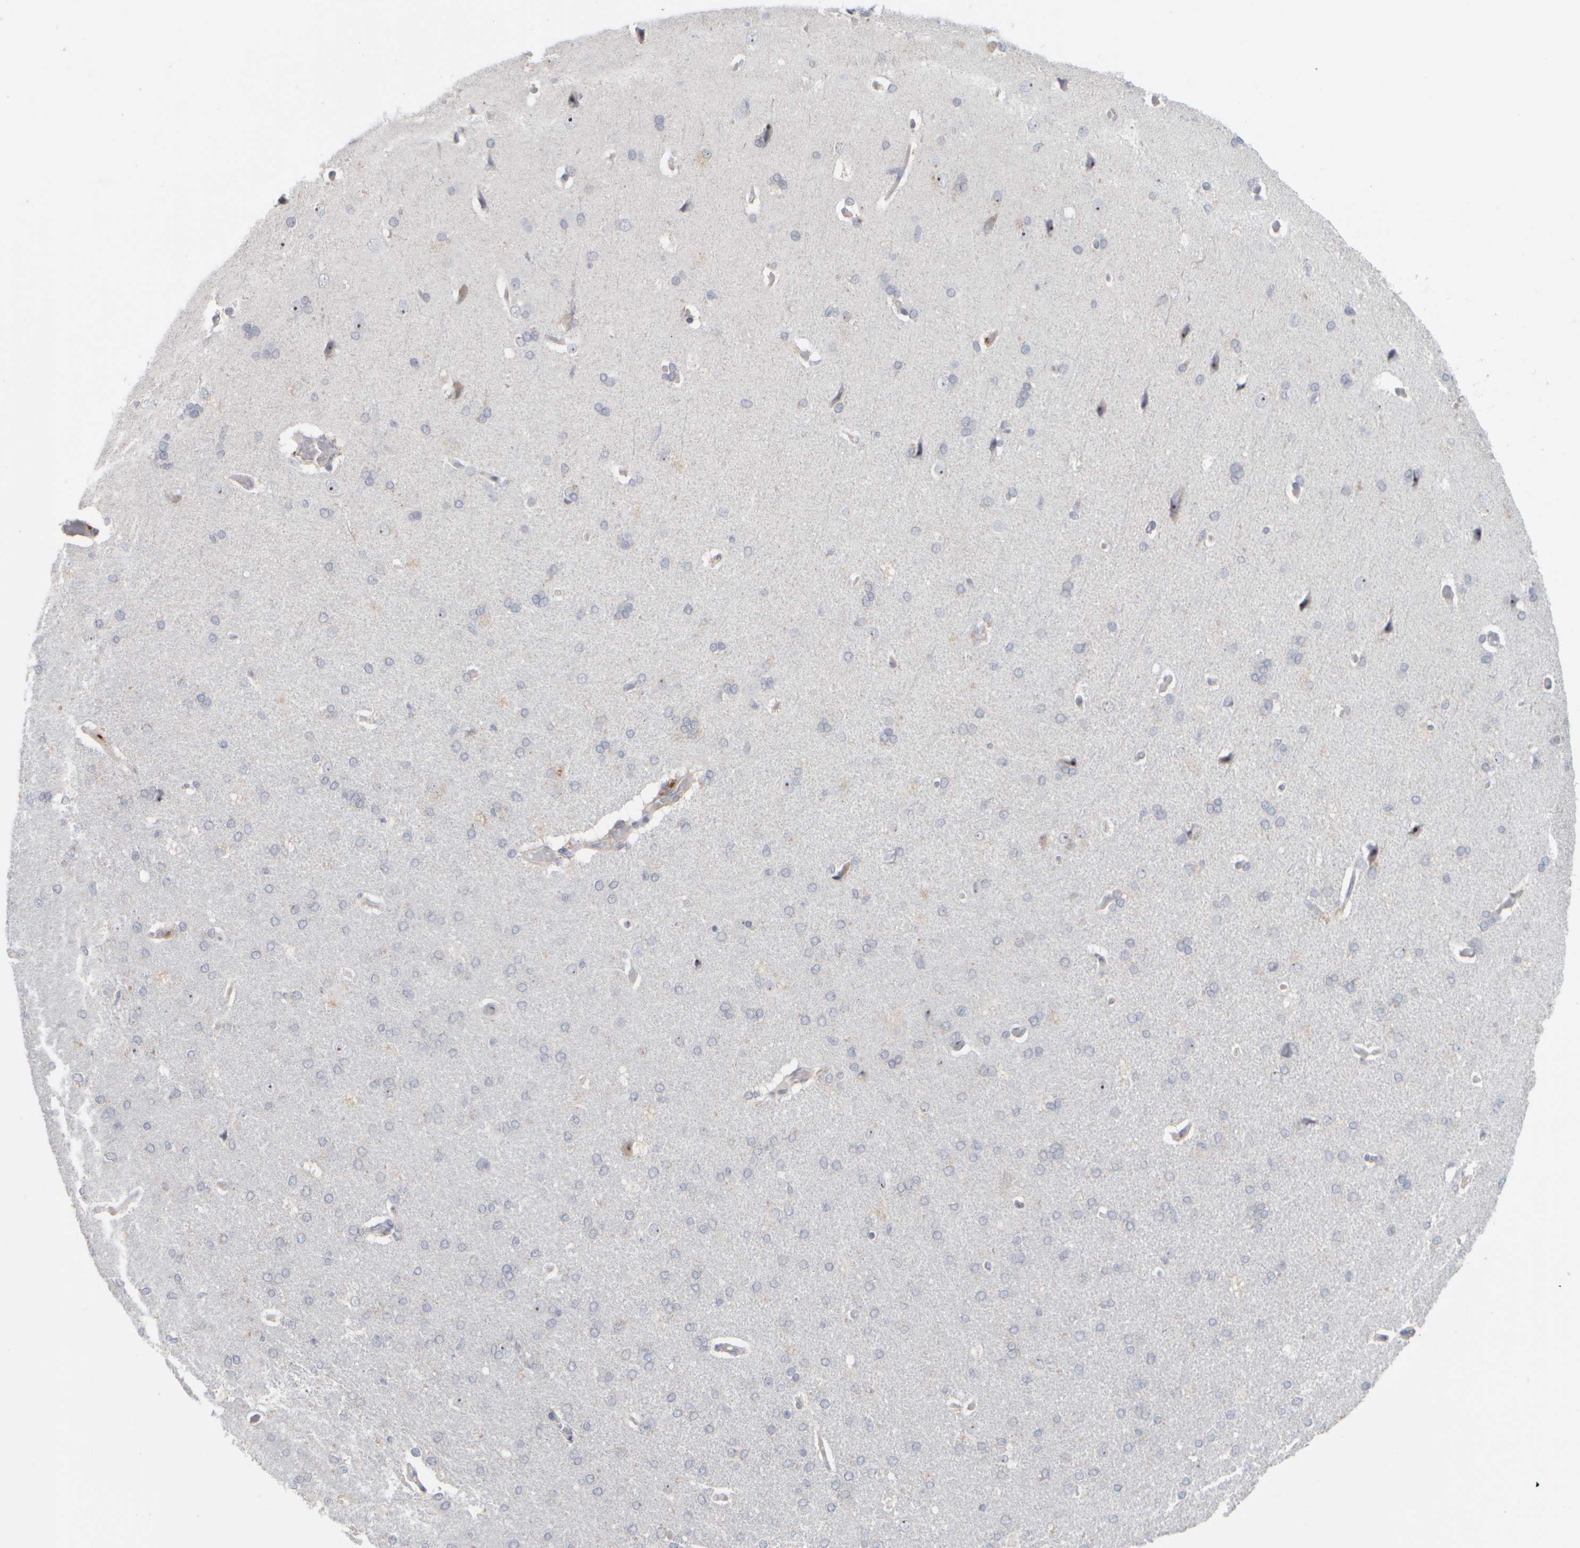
{"staining": {"intensity": "negative", "quantity": "none", "location": "none"}, "tissue": "cerebral cortex", "cell_type": "Endothelial cells", "image_type": "normal", "snomed": [{"axis": "morphology", "description": "Normal tissue, NOS"}, {"axis": "topography", "description": "Cerebral cortex"}], "caption": "The histopathology image shows no significant positivity in endothelial cells of cerebral cortex. (IHC, brightfield microscopy, high magnification).", "gene": "DCXR", "patient": {"sex": "male", "age": 62}}